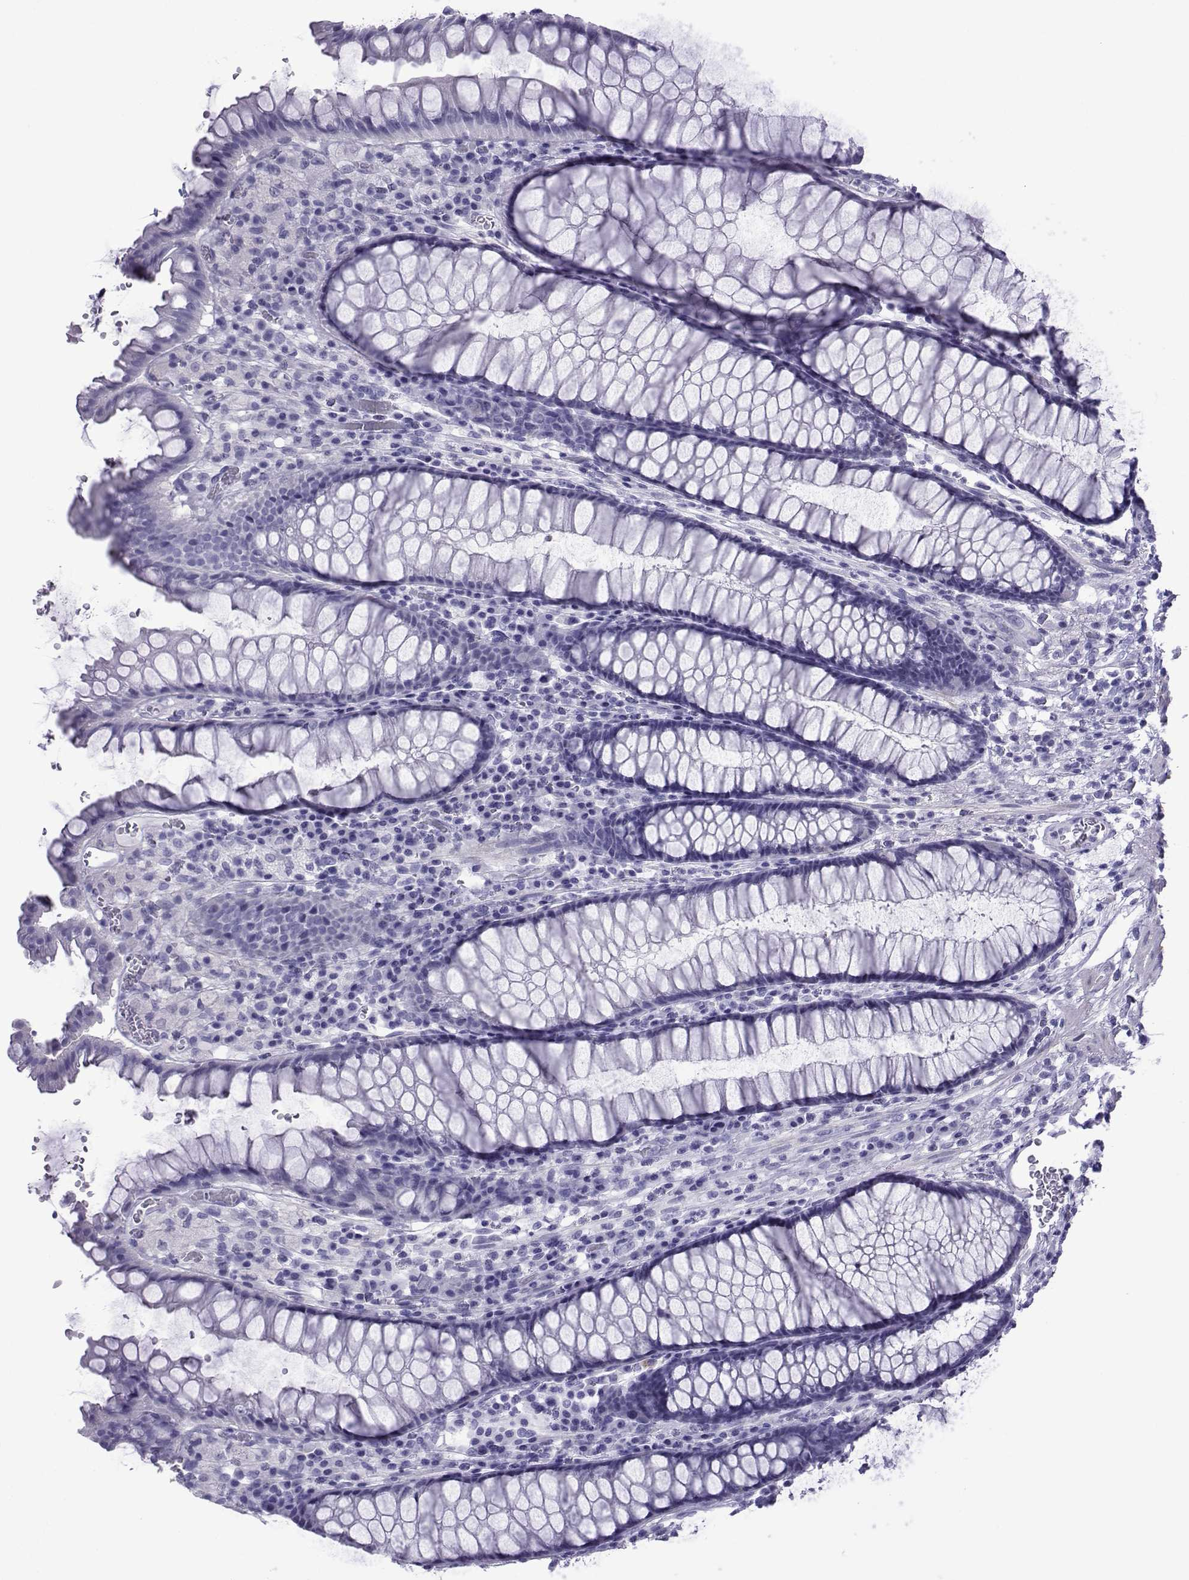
{"staining": {"intensity": "negative", "quantity": "none", "location": "none"}, "tissue": "rectum", "cell_type": "Glandular cells", "image_type": "normal", "snomed": [{"axis": "morphology", "description": "Normal tissue, NOS"}, {"axis": "topography", "description": "Rectum"}], "caption": "High power microscopy photomicrograph of an immunohistochemistry photomicrograph of normal rectum, revealing no significant expression in glandular cells. Nuclei are stained in blue.", "gene": "SPANXA1", "patient": {"sex": "female", "age": 68}}